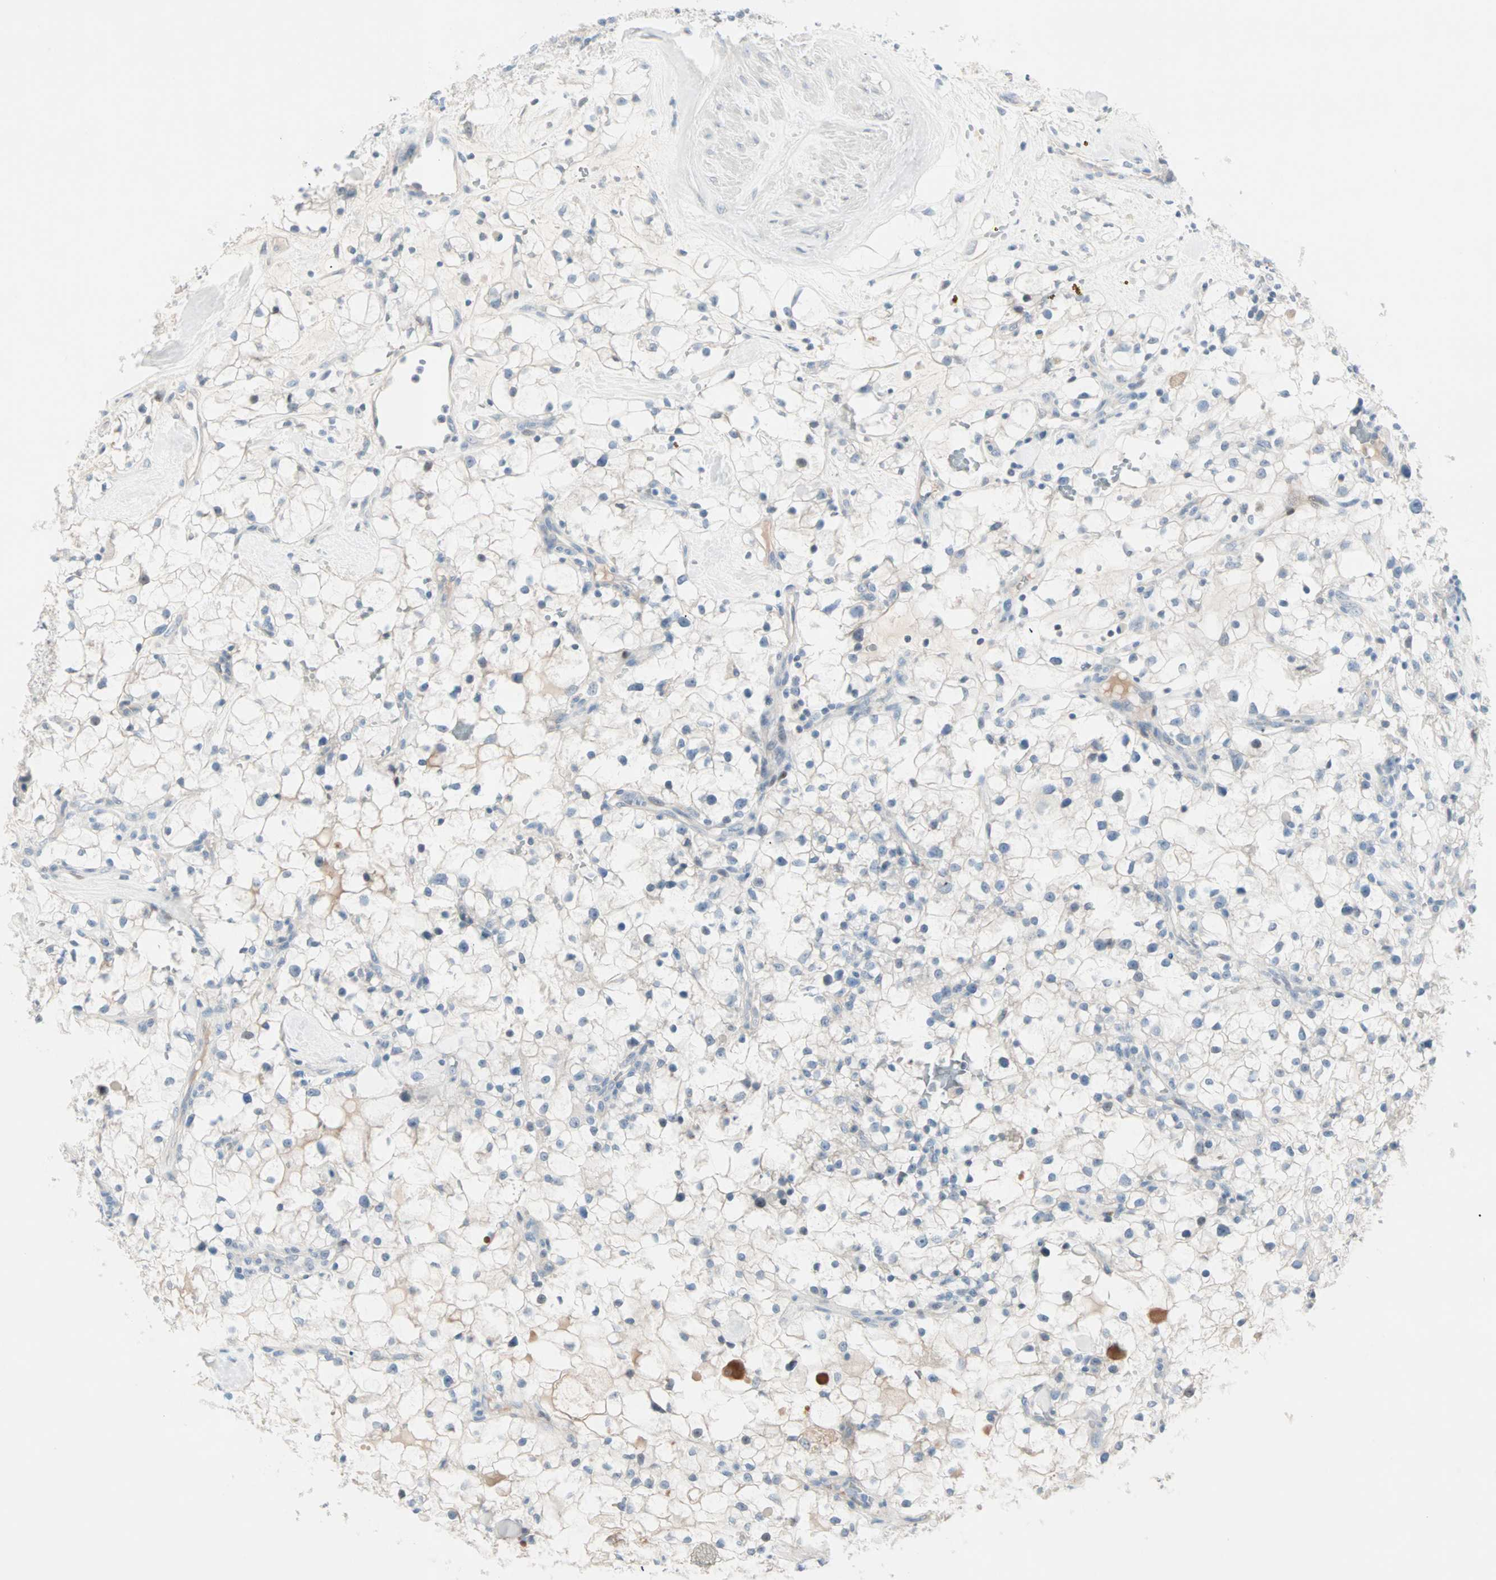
{"staining": {"intensity": "negative", "quantity": "none", "location": "none"}, "tissue": "renal cancer", "cell_type": "Tumor cells", "image_type": "cancer", "snomed": [{"axis": "morphology", "description": "Adenocarcinoma, NOS"}, {"axis": "topography", "description": "Kidney"}], "caption": "The immunohistochemistry (IHC) histopathology image has no significant positivity in tumor cells of renal cancer (adenocarcinoma) tissue.", "gene": "NEFH", "patient": {"sex": "female", "age": 60}}